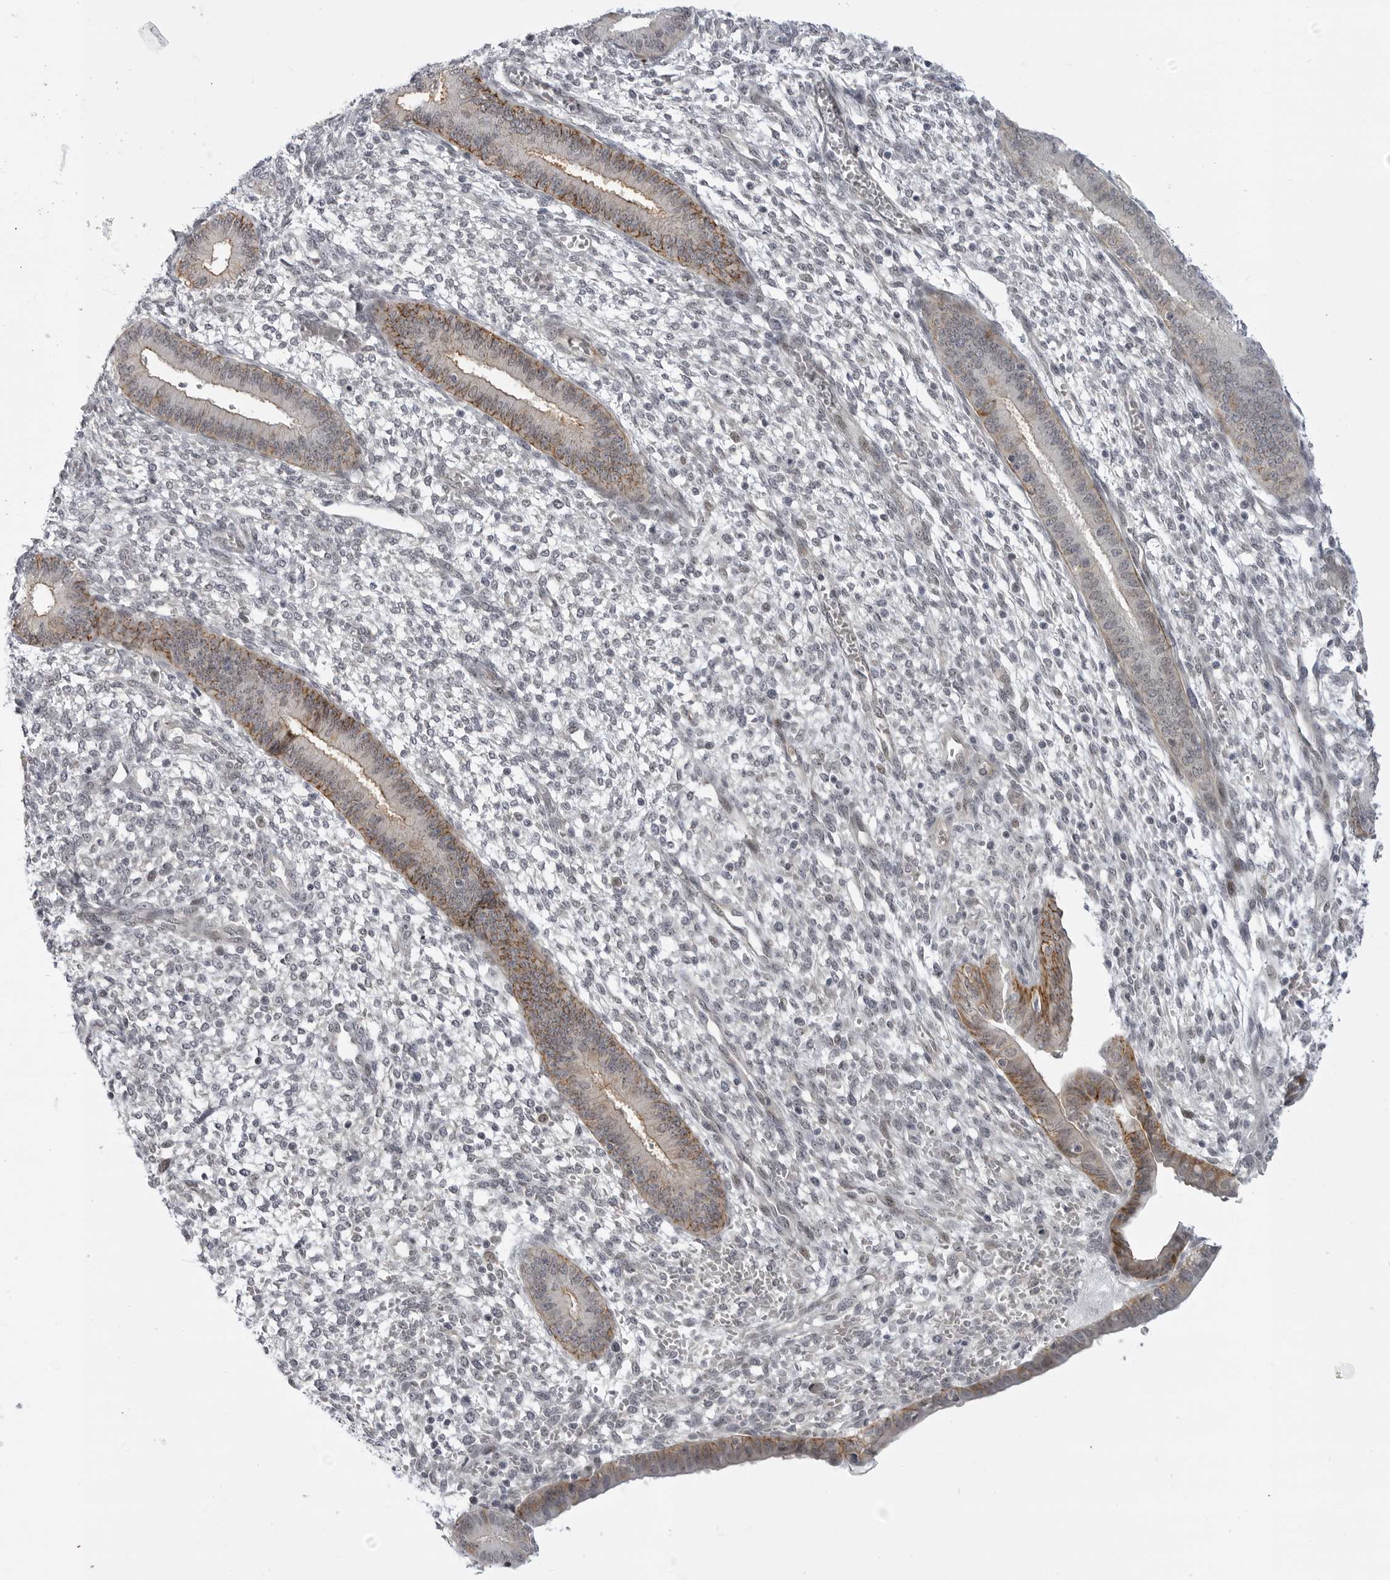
{"staining": {"intensity": "negative", "quantity": "none", "location": "none"}, "tissue": "endometrium", "cell_type": "Cells in endometrial stroma", "image_type": "normal", "snomed": [{"axis": "morphology", "description": "Normal tissue, NOS"}, {"axis": "topography", "description": "Endometrium"}], "caption": "Immunohistochemistry (IHC) histopathology image of unremarkable endometrium: endometrium stained with DAB (3,3'-diaminobenzidine) shows no significant protein positivity in cells in endometrial stroma.", "gene": "CEP295NL", "patient": {"sex": "female", "age": 46}}